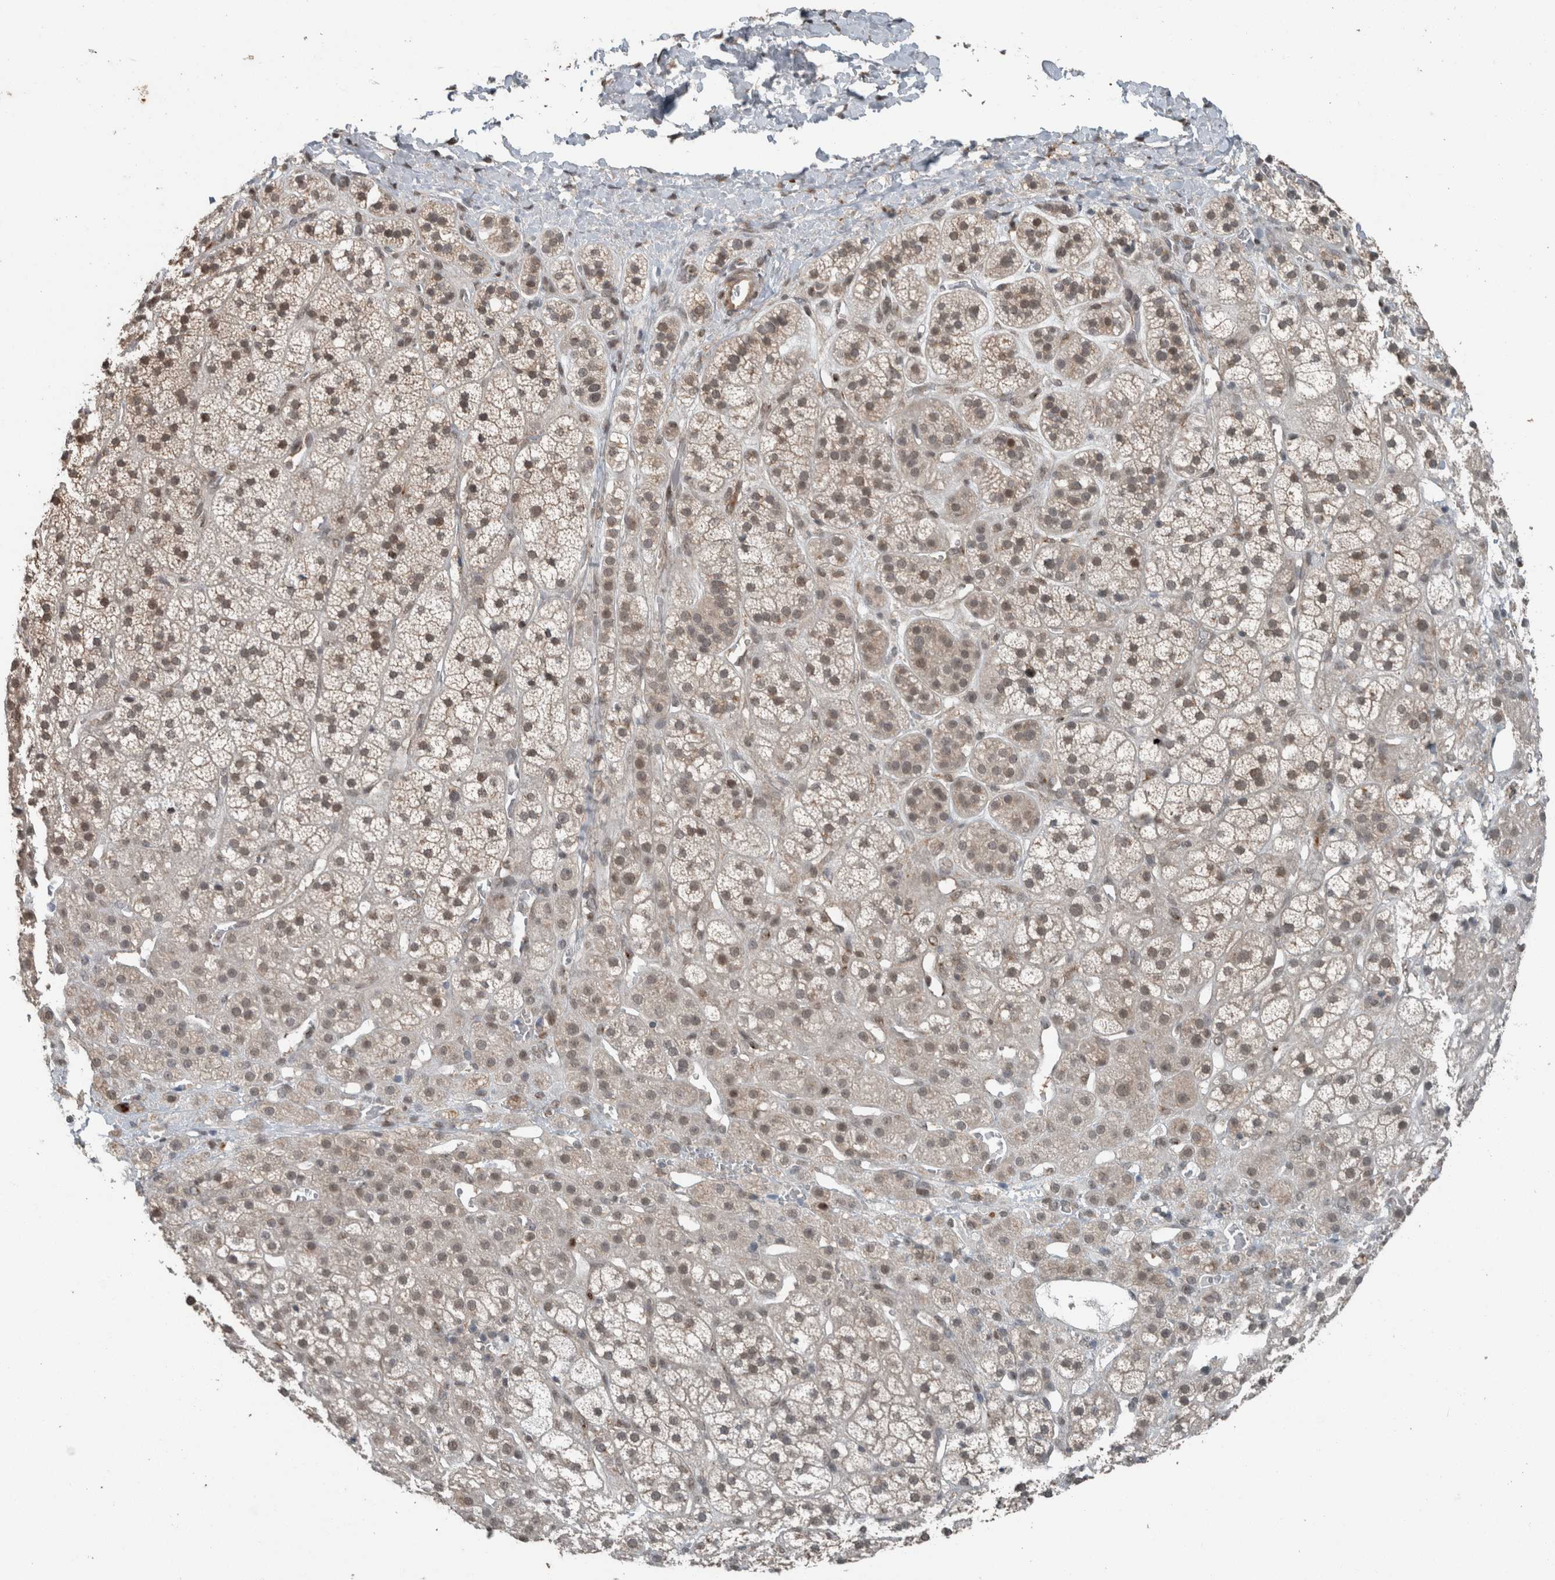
{"staining": {"intensity": "weak", "quantity": "25%-75%", "location": "nuclear"}, "tissue": "adrenal gland", "cell_type": "Glandular cells", "image_type": "normal", "snomed": [{"axis": "morphology", "description": "Normal tissue, NOS"}, {"axis": "topography", "description": "Adrenal gland"}], "caption": "Immunohistochemical staining of unremarkable adrenal gland demonstrates low levels of weak nuclear staining in about 25%-75% of glandular cells. (IHC, brightfield microscopy, high magnification).", "gene": "MYO1E", "patient": {"sex": "male", "age": 56}}